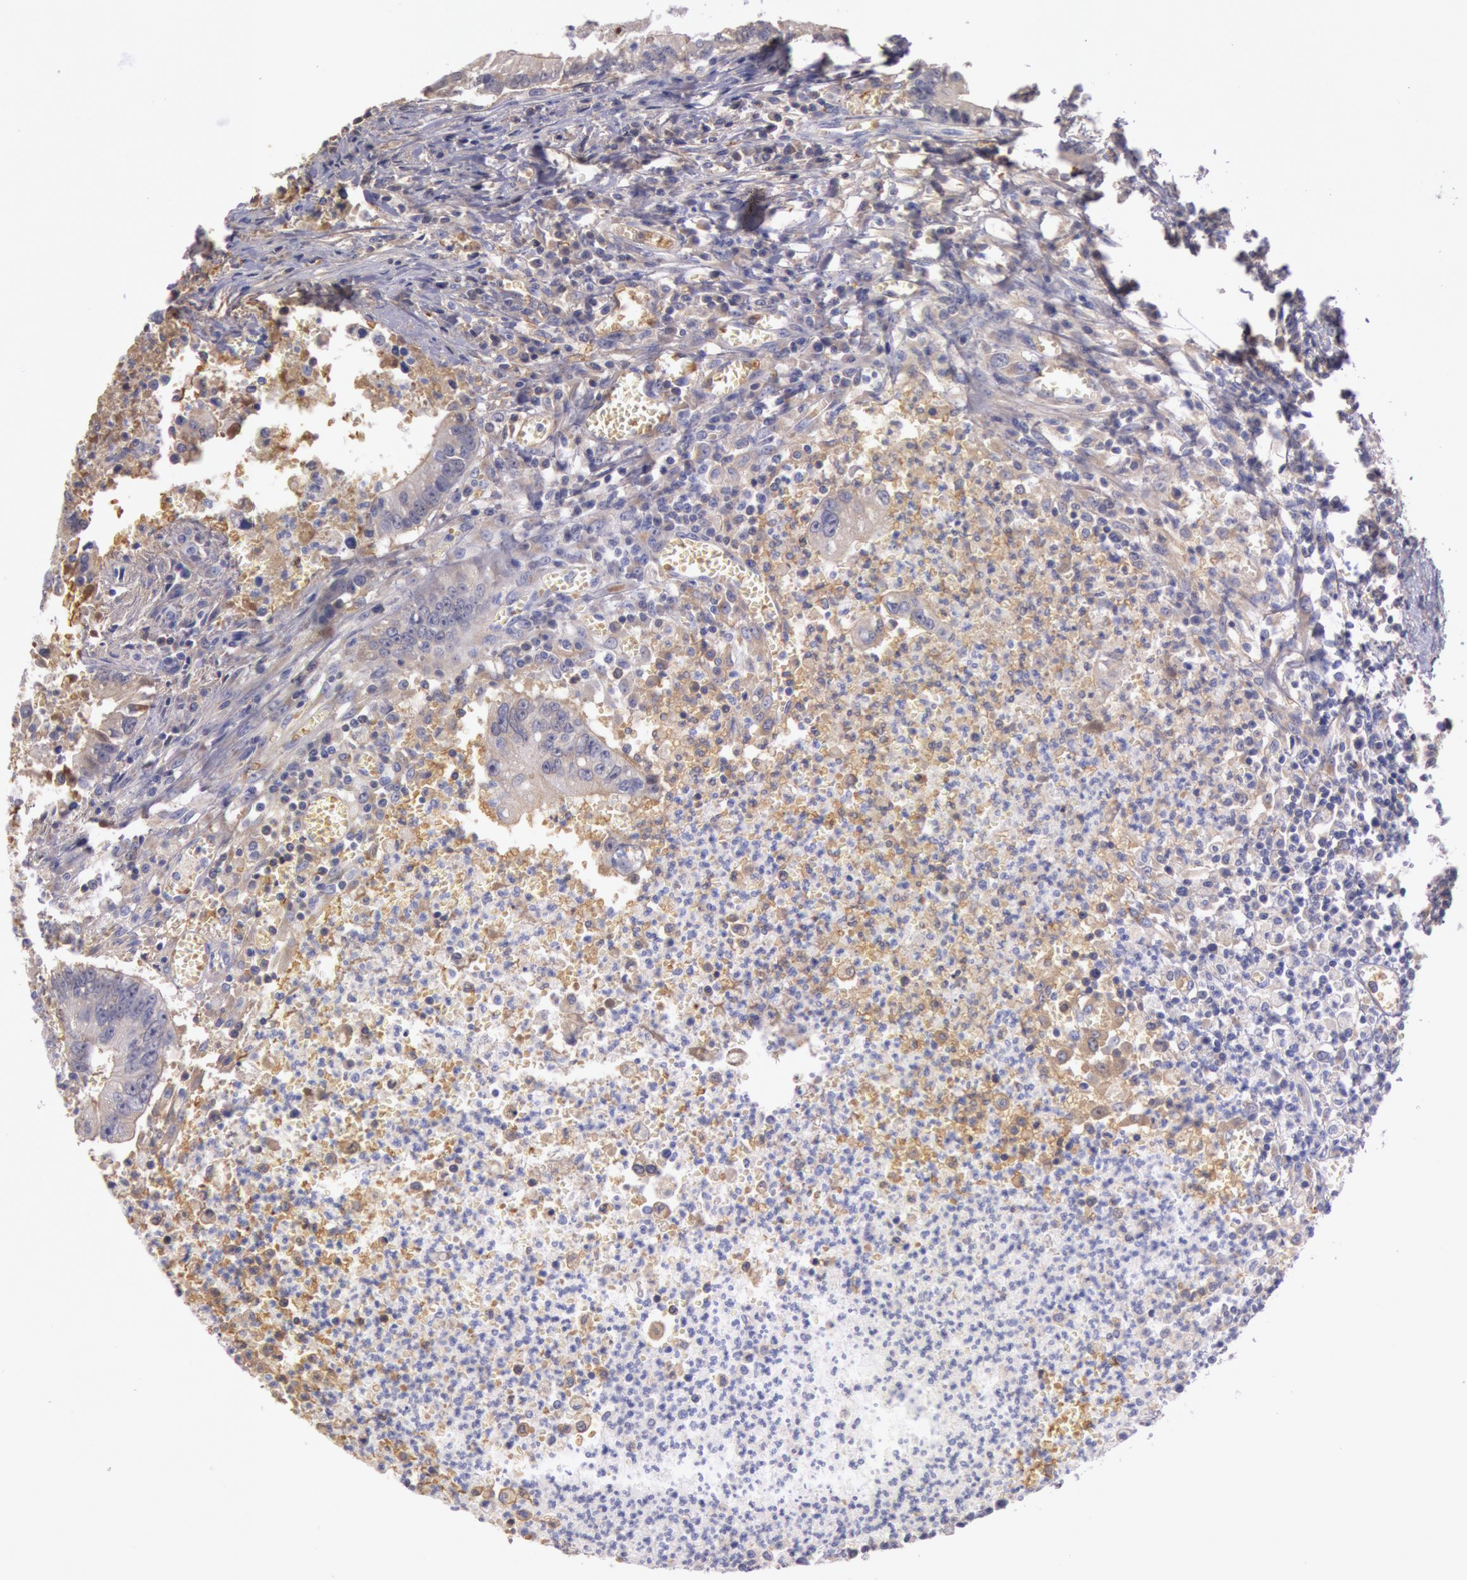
{"staining": {"intensity": "negative", "quantity": "none", "location": "none"}, "tissue": "colorectal cancer", "cell_type": "Tumor cells", "image_type": "cancer", "snomed": [{"axis": "morphology", "description": "Adenocarcinoma, NOS"}, {"axis": "topography", "description": "Rectum"}], "caption": "An immunohistochemistry histopathology image of adenocarcinoma (colorectal) is shown. There is no staining in tumor cells of adenocarcinoma (colorectal).", "gene": "C1R", "patient": {"sex": "female", "age": 81}}